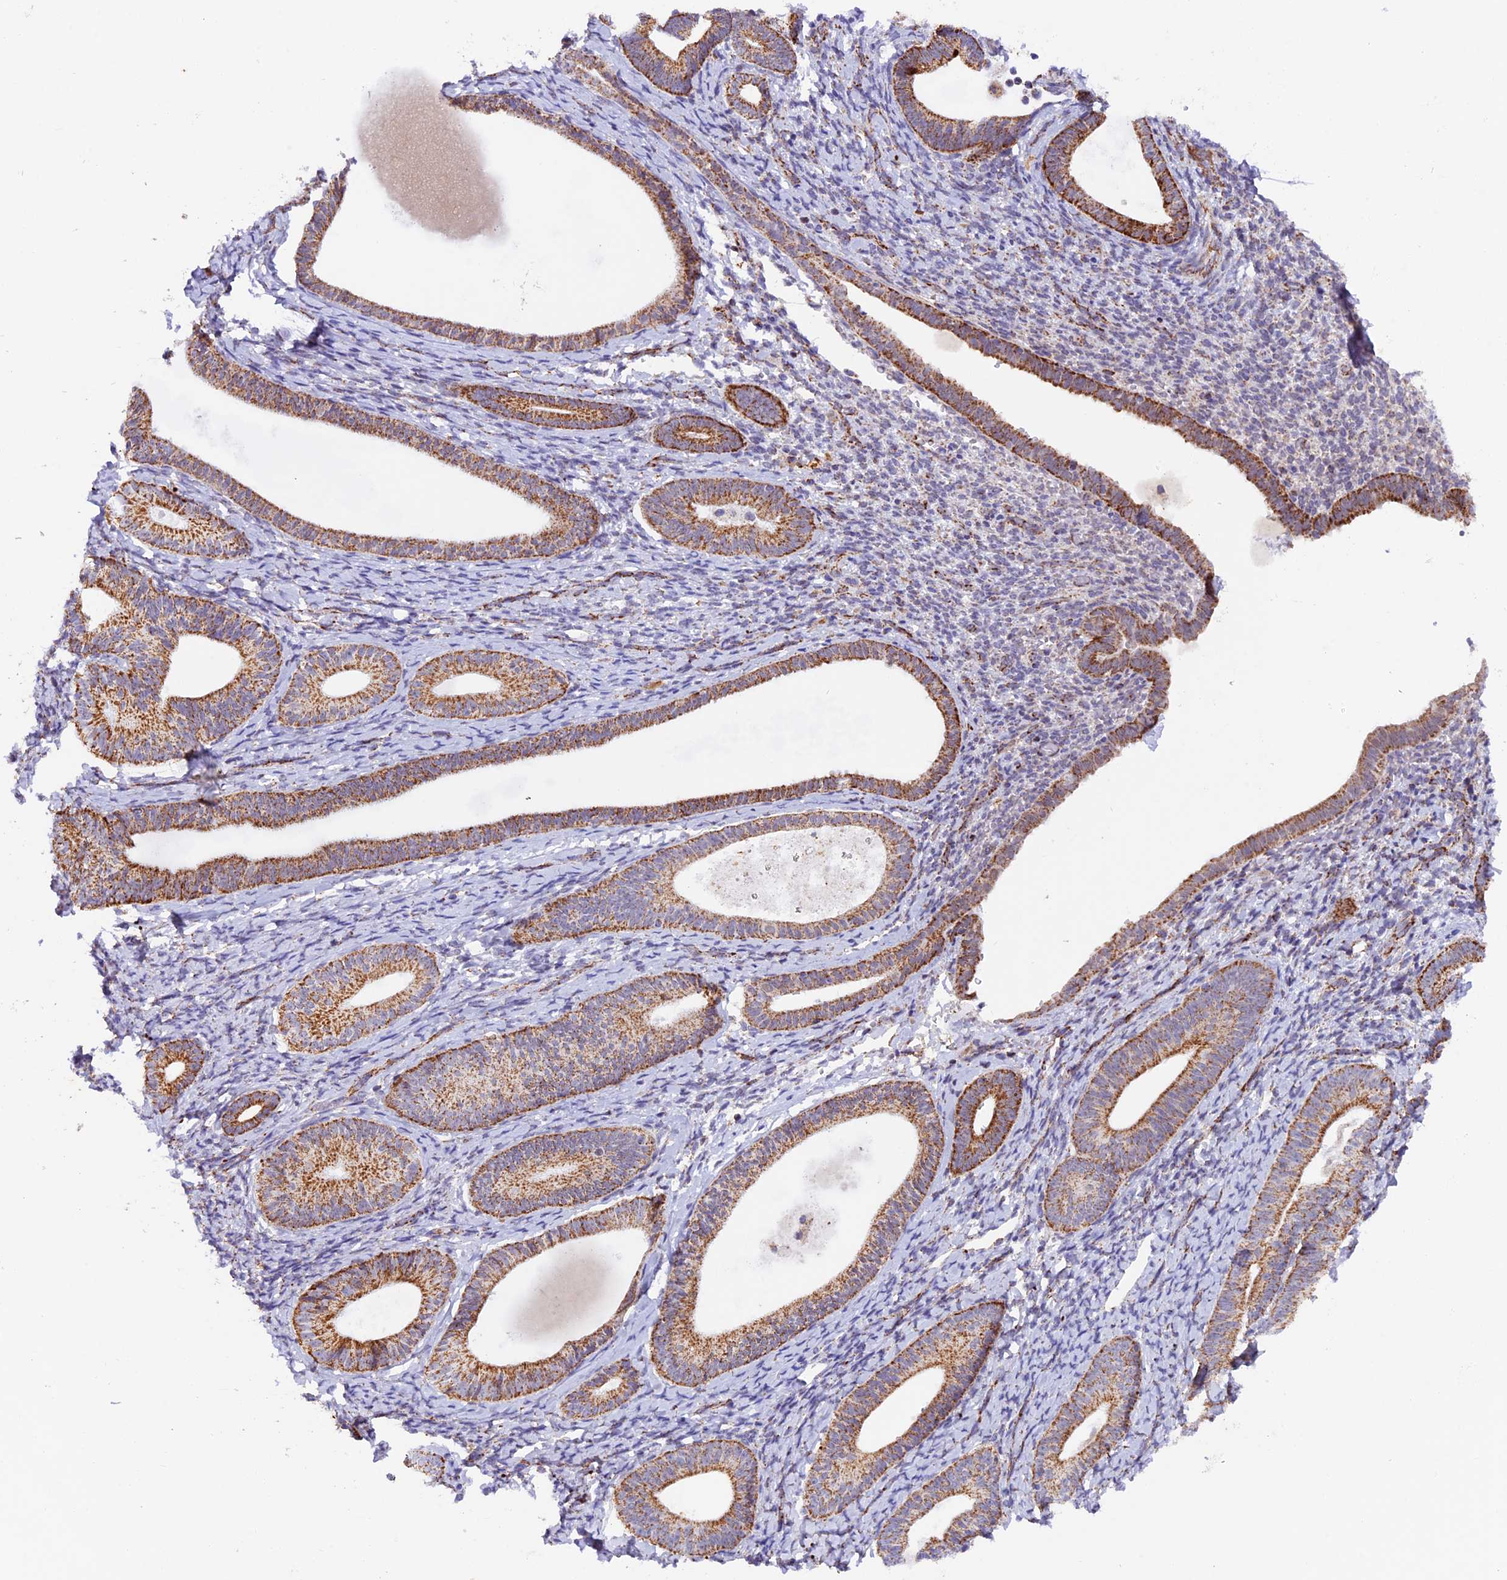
{"staining": {"intensity": "weak", "quantity": "<25%", "location": "cytoplasmic/membranous"}, "tissue": "endometrium", "cell_type": "Cells in endometrial stroma", "image_type": "normal", "snomed": [{"axis": "morphology", "description": "Normal tissue, NOS"}, {"axis": "topography", "description": "Endometrium"}], "caption": "The photomicrograph shows no significant staining in cells in endometrial stroma of endometrium.", "gene": "TFAM", "patient": {"sex": "female", "age": 65}}